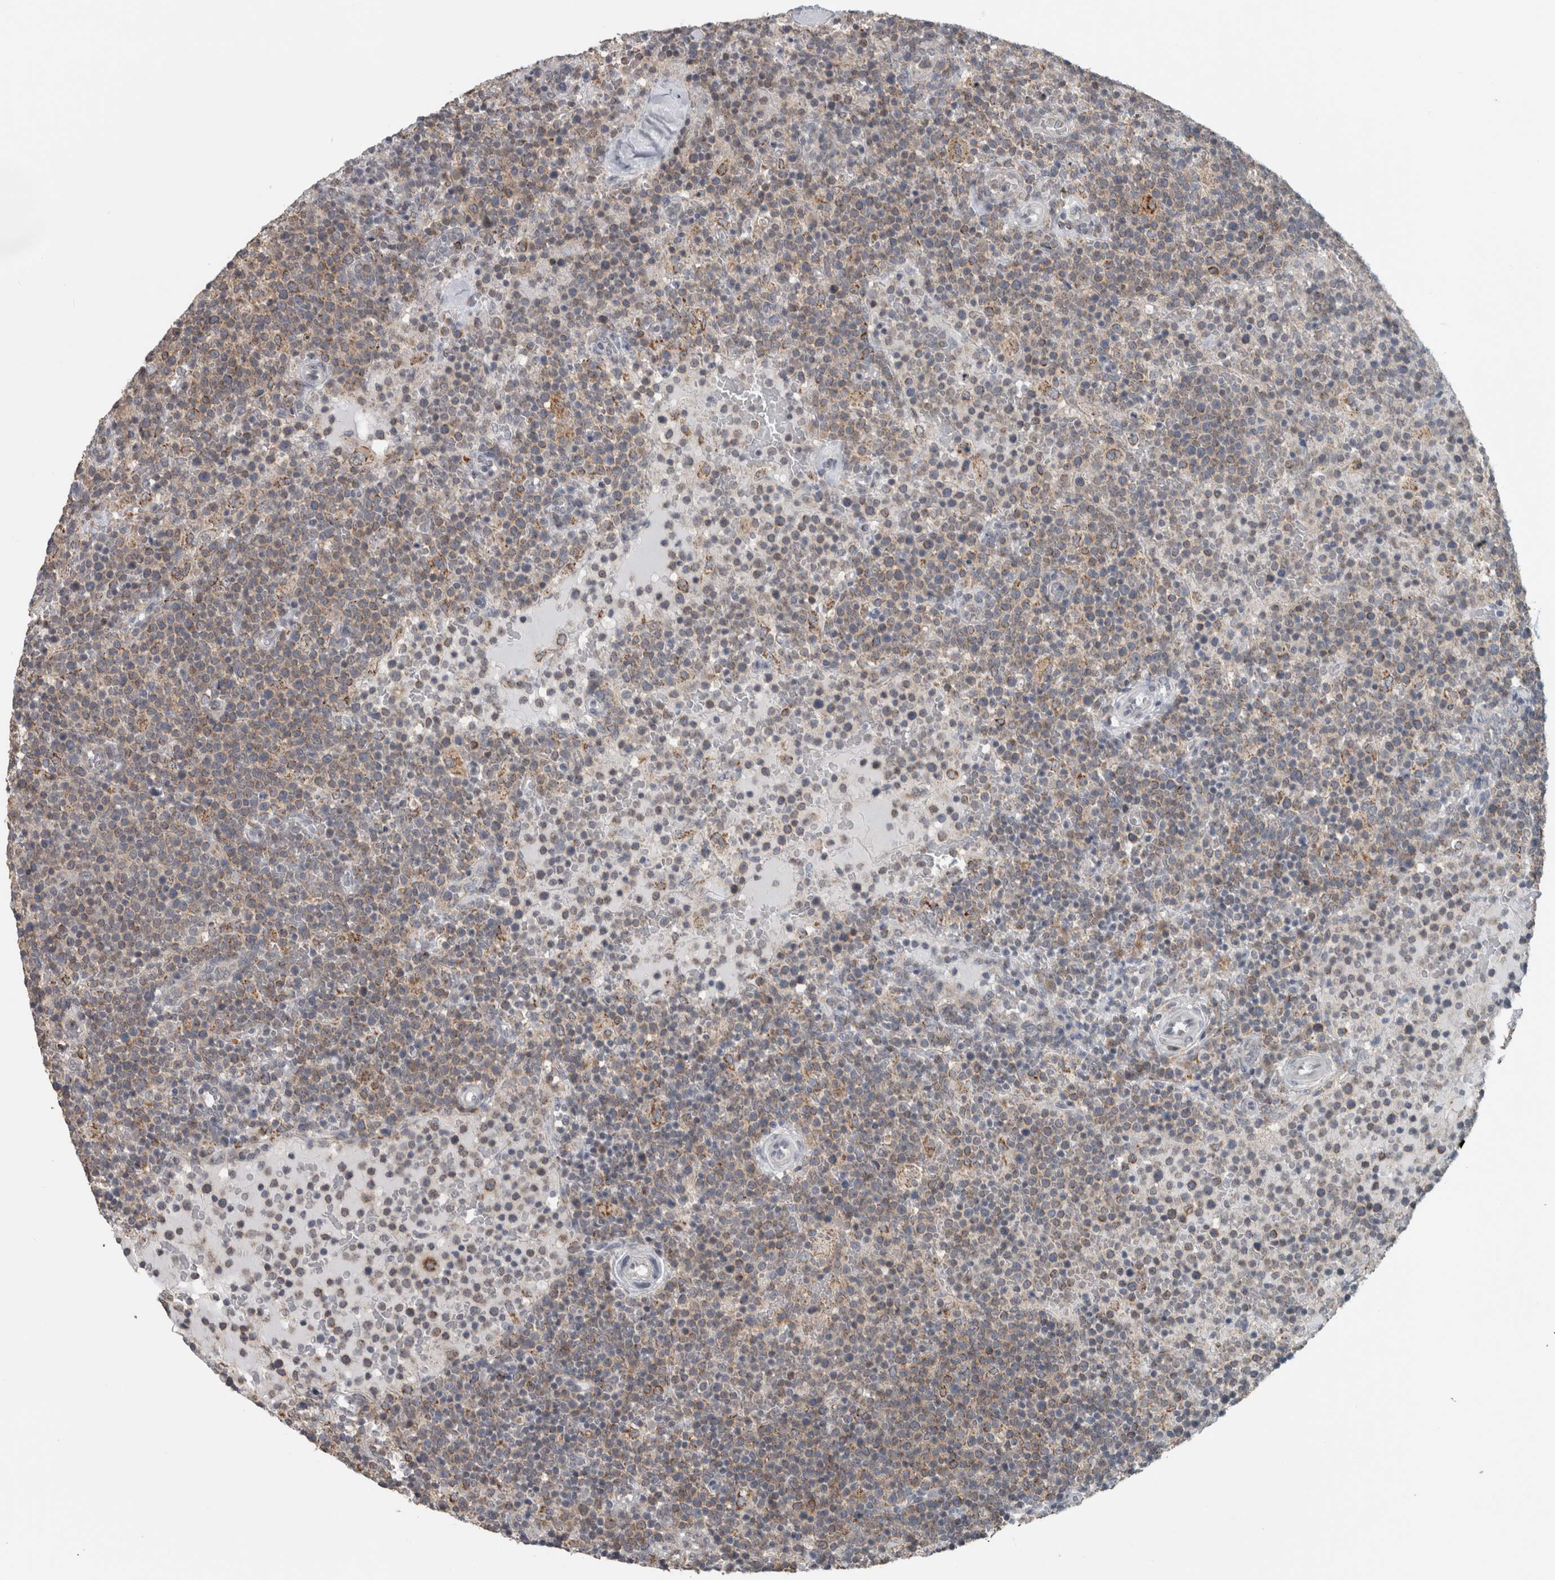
{"staining": {"intensity": "moderate", "quantity": "25%-75%", "location": "cytoplasmic/membranous"}, "tissue": "lymphoma", "cell_type": "Tumor cells", "image_type": "cancer", "snomed": [{"axis": "morphology", "description": "Malignant lymphoma, non-Hodgkin's type, High grade"}, {"axis": "topography", "description": "Lymph node"}], "caption": "Immunohistochemistry histopathology image of human lymphoma stained for a protein (brown), which shows medium levels of moderate cytoplasmic/membranous staining in about 25%-75% of tumor cells.", "gene": "ACSF2", "patient": {"sex": "male", "age": 61}}